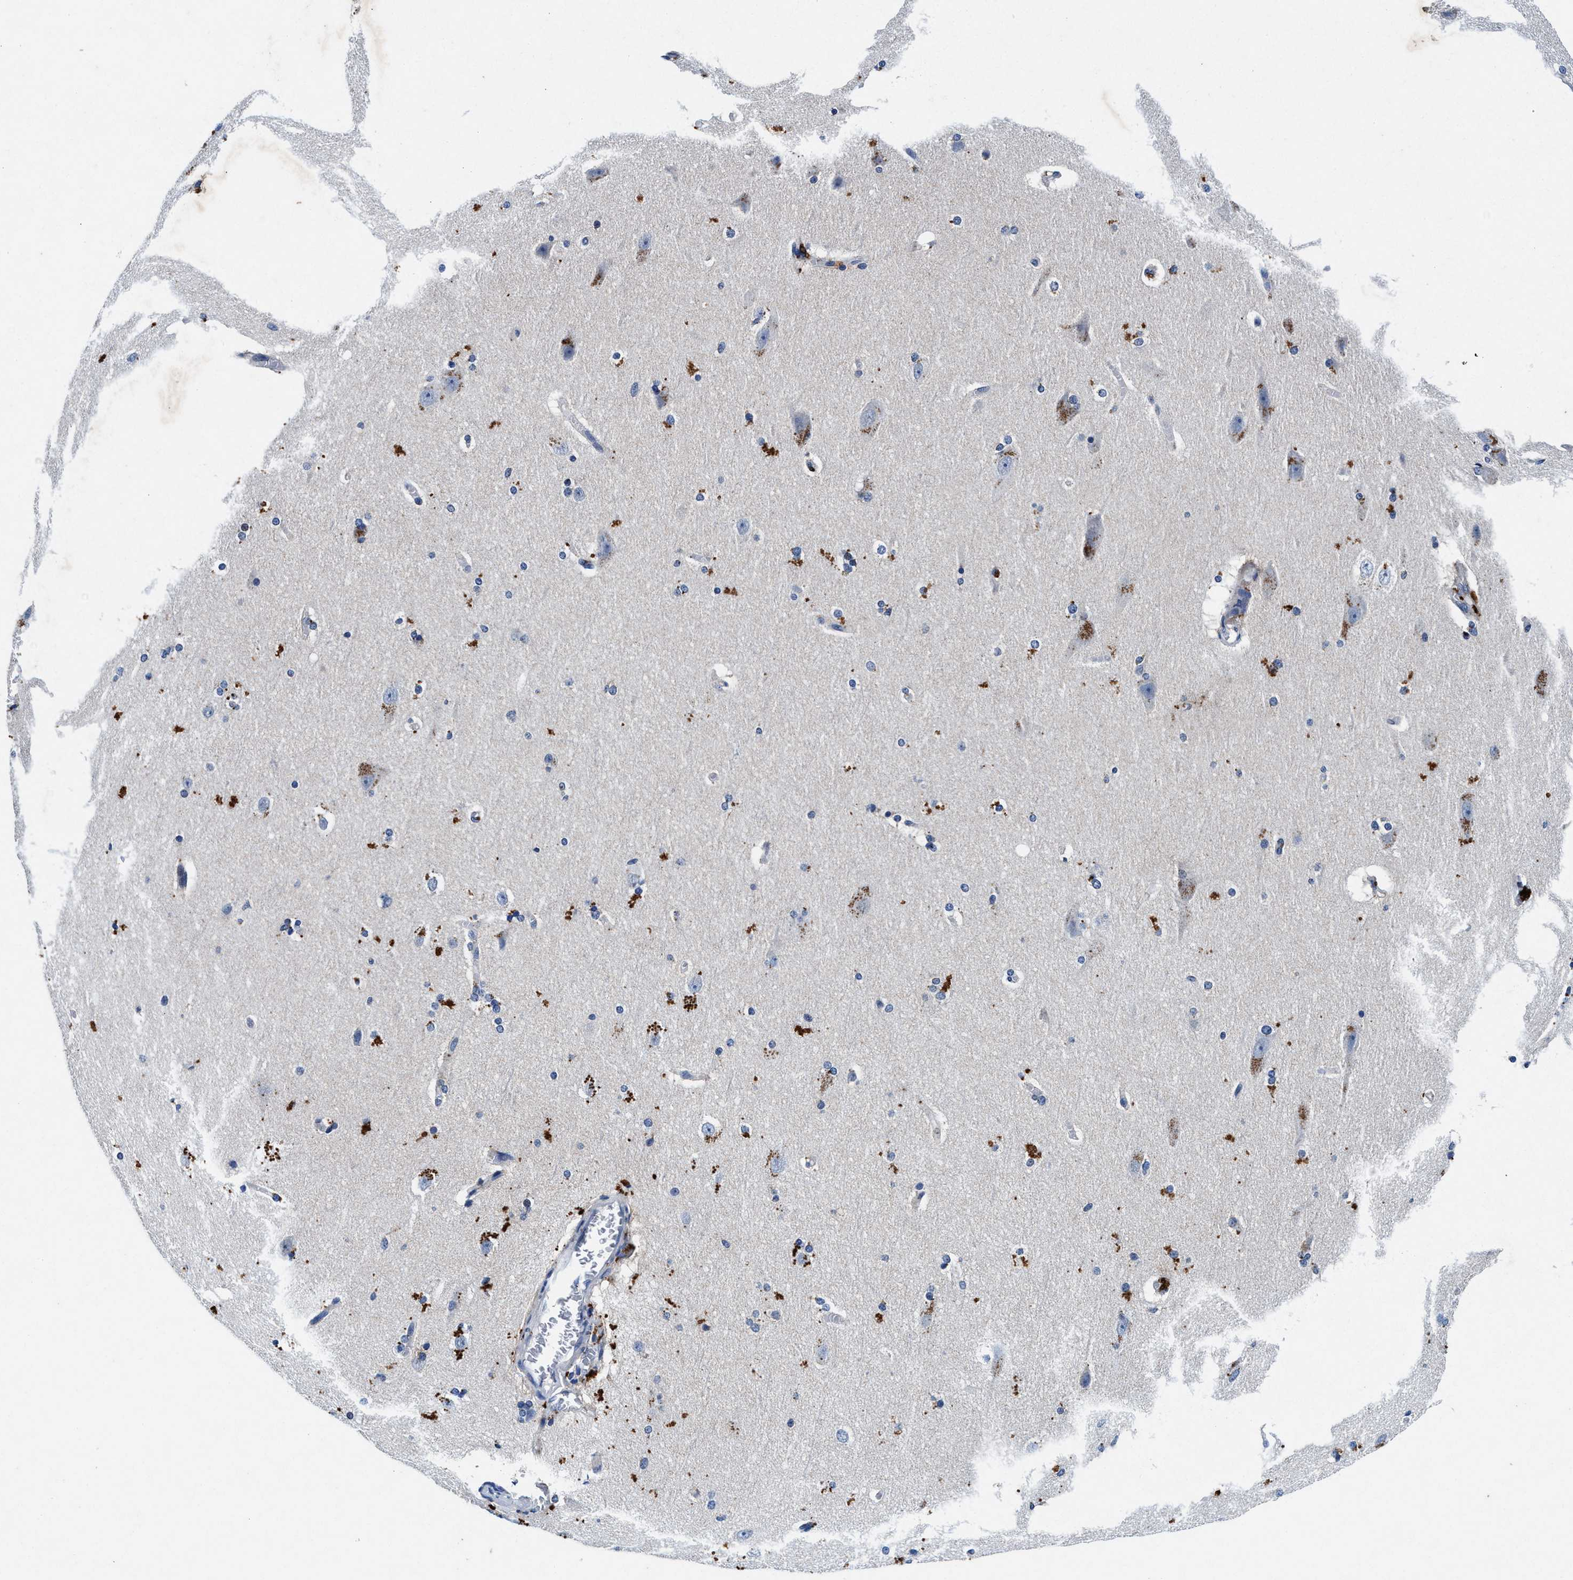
{"staining": {"intensity": "negative", "quantity": "none", "location": "none"}, "tissue": "cerebral cortex", "cell_type": "Endothelial cells", "image_type": "normal", "snomed": [{"axis": "morphology", "description": "Normal tissue, NOS"}, {"axis": "topography", "description": "Cerebral cortex"}, {"axis": "topography", "description": "Hippocampus"}], "caption": "Protein analysis of unremarkable cerebral cortex demonstrates no significant staining in endothelial cells. Nuclei are stained in blue.", "gene": "SLC8A1", "patient": {"sex": "female", "age": 19}}